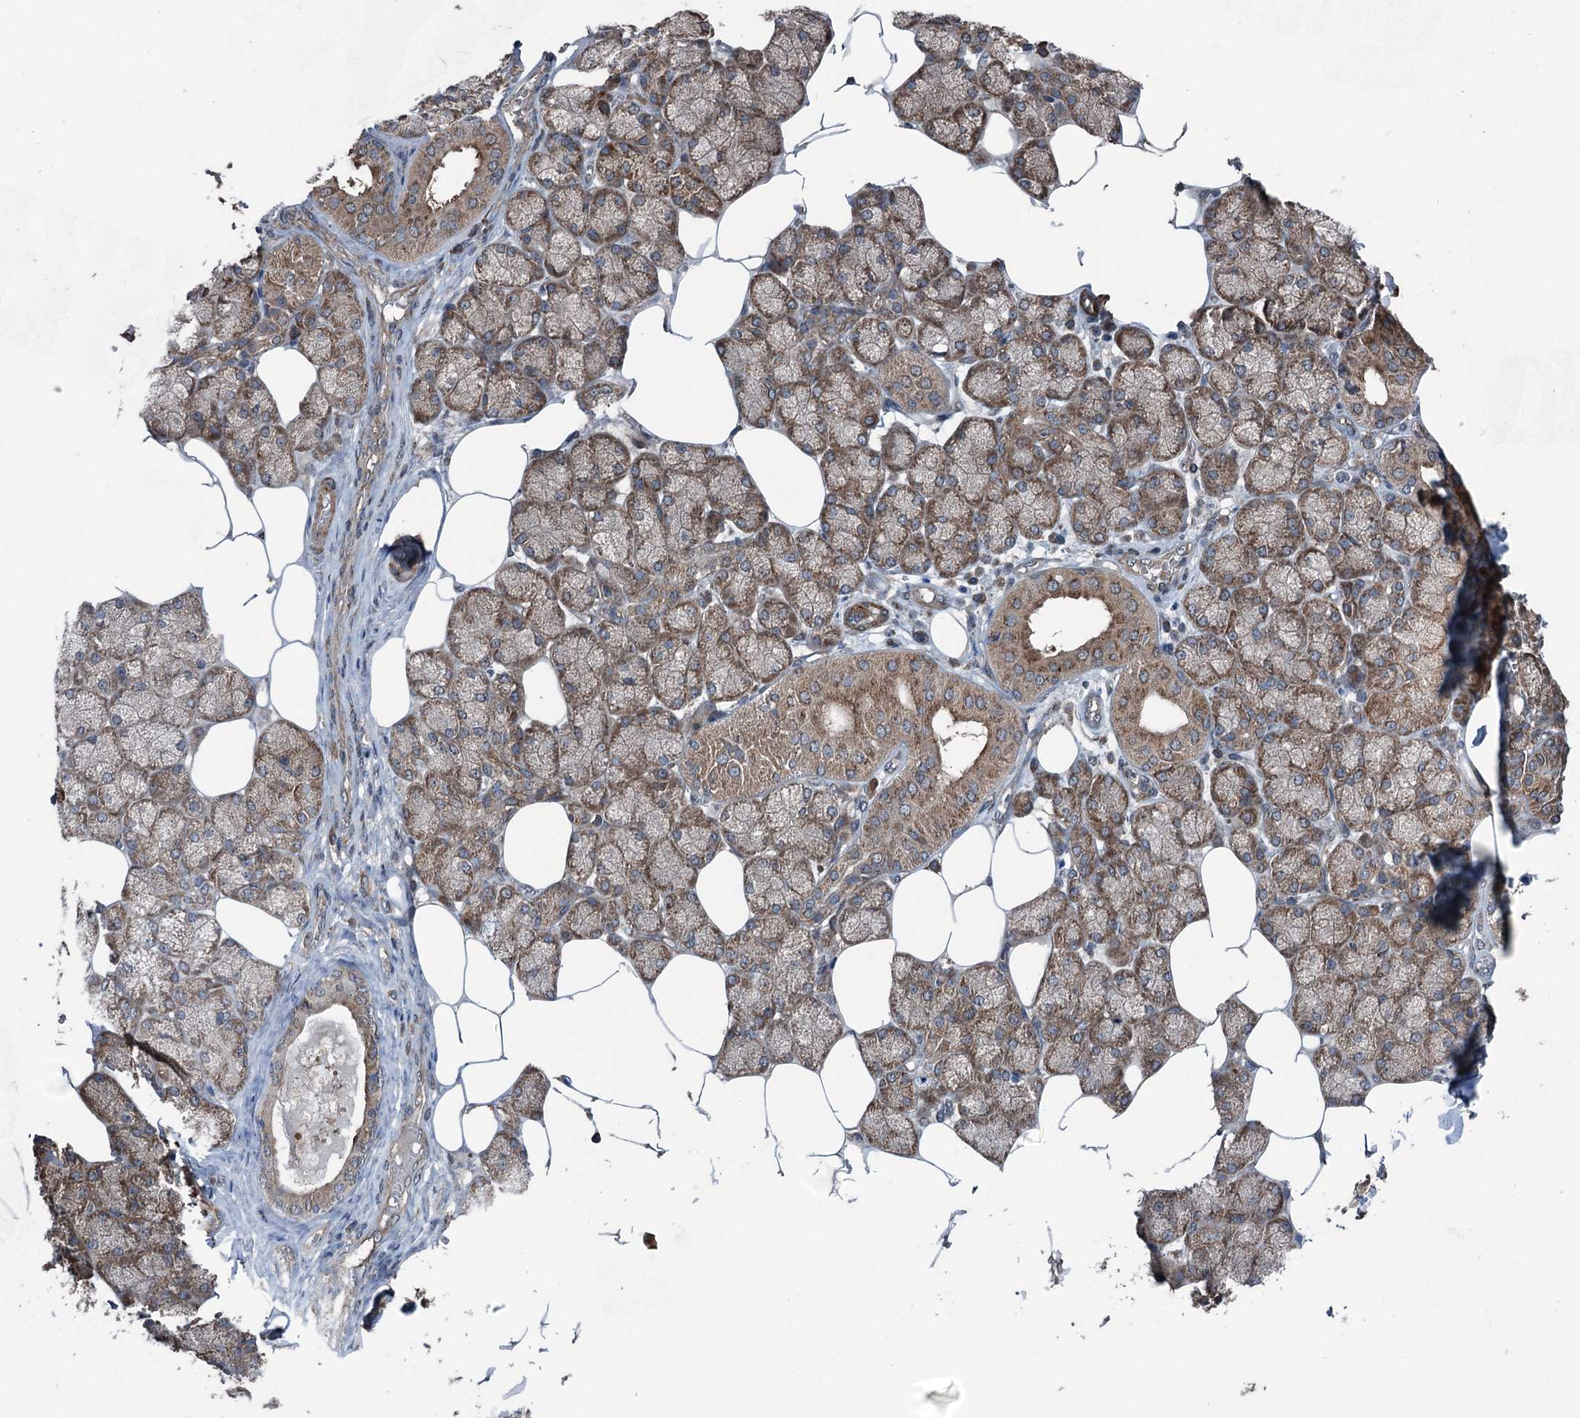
{"staining": {"intensity": "strong", "quantity": "25%-75%", "location": "cytoplasmic/membranous"}, "tissue": "salivary gland", "cell_type": "Glandular cells", "image_type": "normal", "snomed": [{"axis": "morphology", "description": "Normal tissue, NOS"}, {"axis": "topography", "description": "Salivary gland"}], "caption": "Strong cytoplasmic/membranous protein staining is present in approximately 25%-75% of glandular cells in salivary gland.", "gene": "RNF214", "patient": {"sex": "male", "age": 62}}